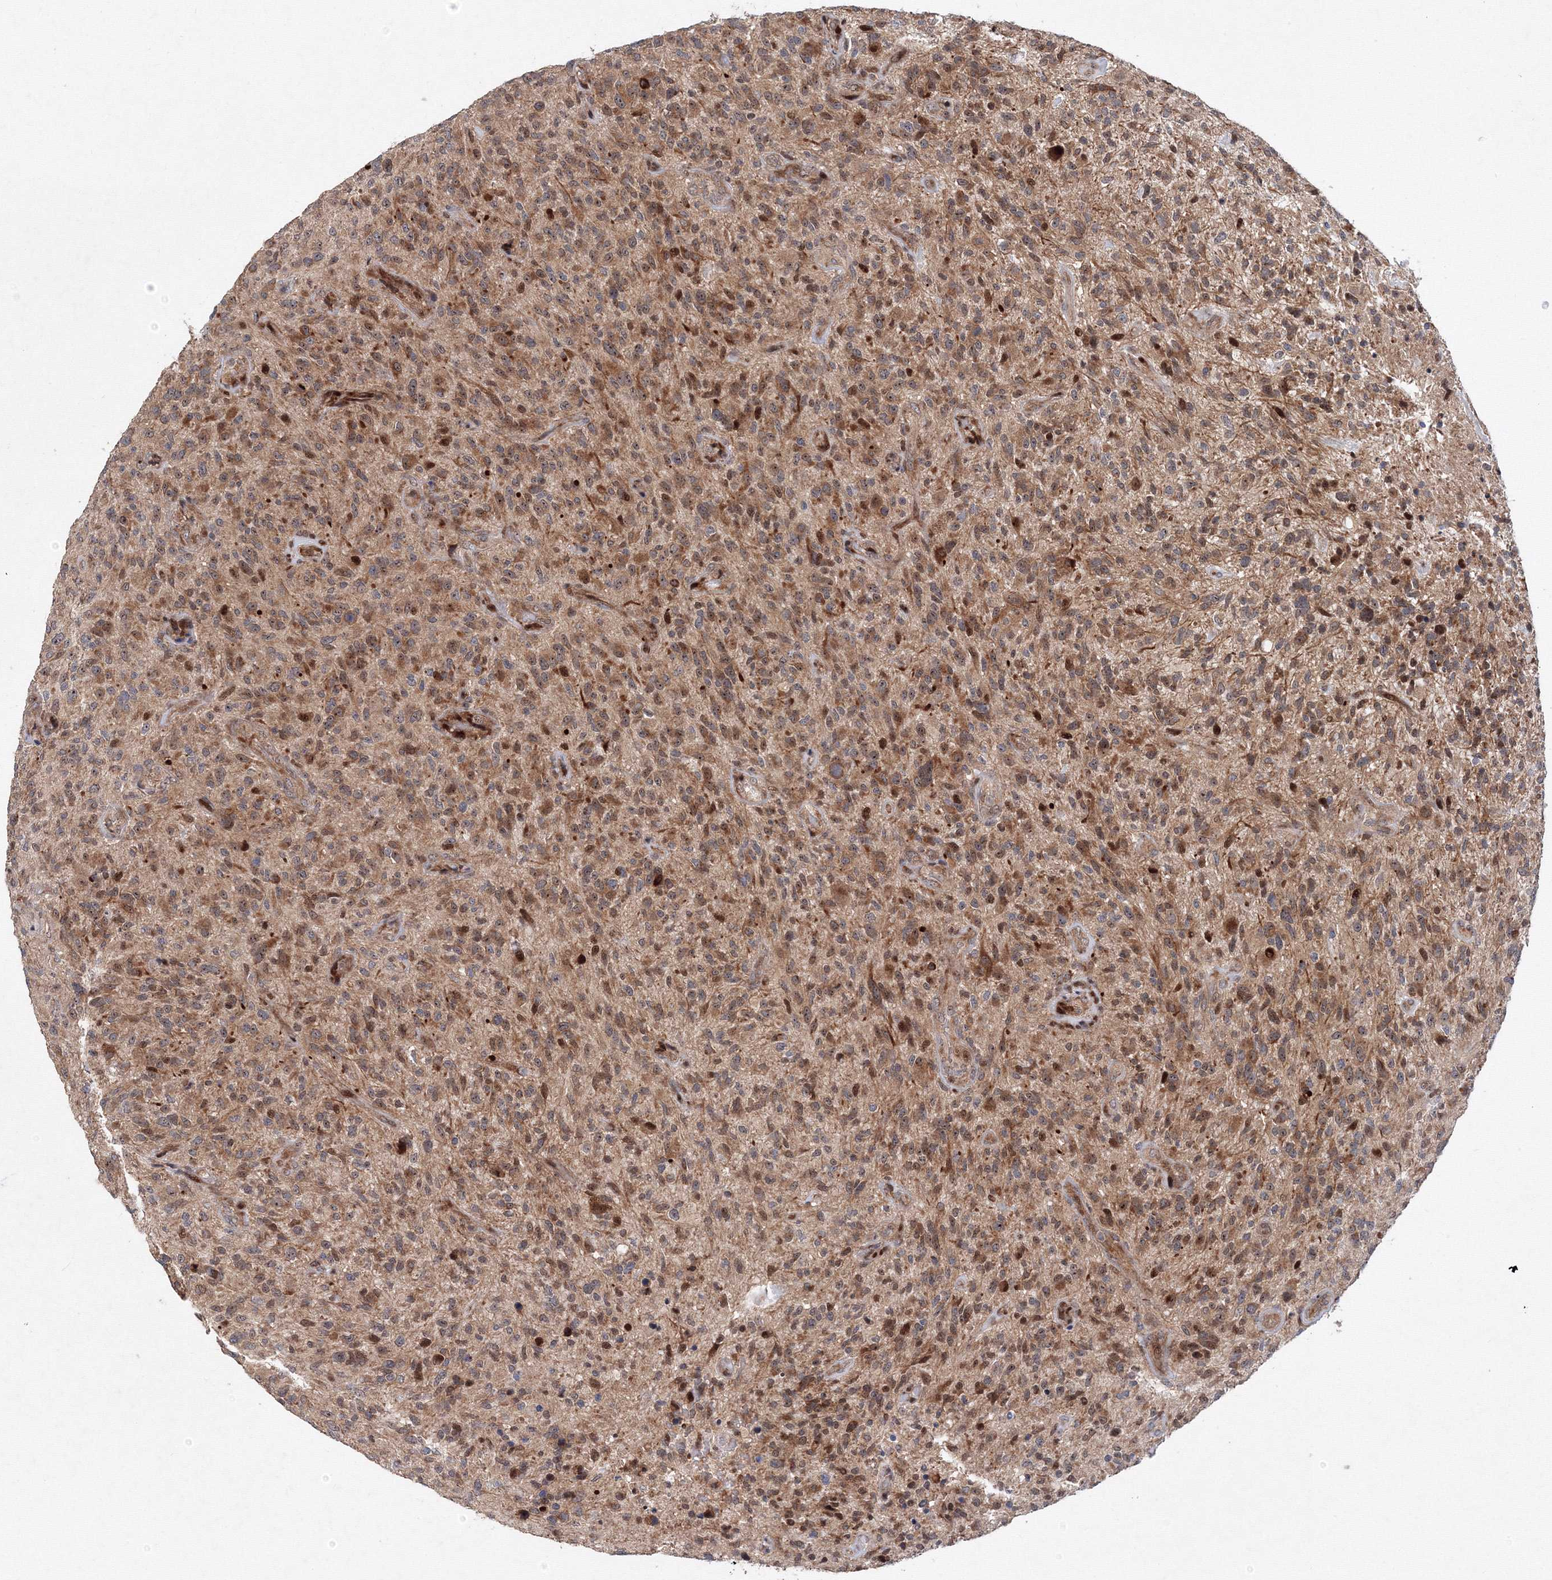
{"staining": {"intensity": "moderate", "quantity": "25%-75%", "location": "cytoplasmic/membranous,nuclear"}, "tissue": "glioma", "cell_type": "Tumor cells", "image_type": "cancer", "snomed": [{"axis": "morphology", "description": "Glioma, malignant, High grade"}, {"axis": "topography", "description": "Brain"}], "caption": "Immunohistochemistry (IHC) of human high-grade glioma (malignant) displays medium levels of moderate cytoplasmic/membranous and nuclear positivity in approximately 25%-75% of tumor cells.", "gene": "ANKAR", "patient": {"sex": "male", "age": 47}}